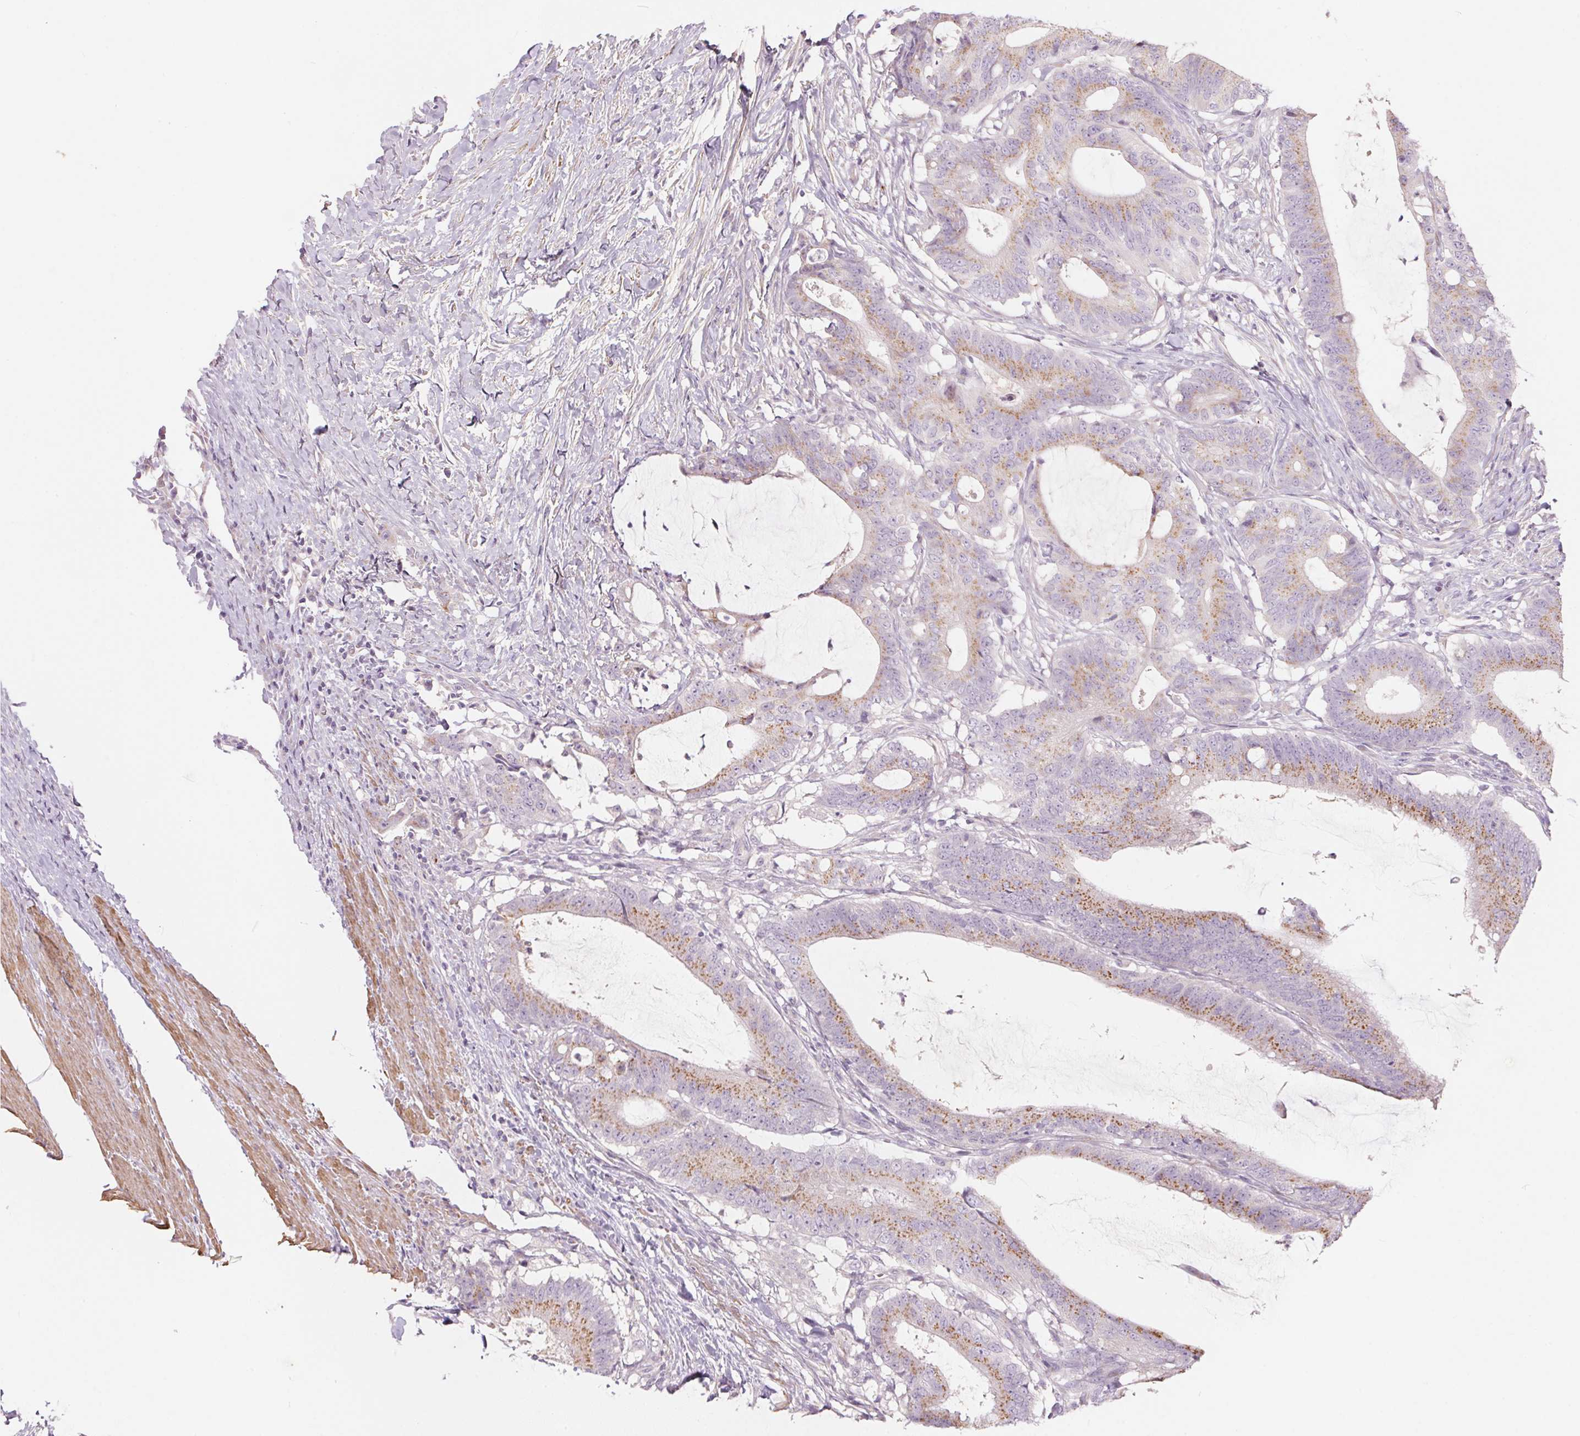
{"staining": {"intensity": "moderate", "quantity": ">75%", "location": "cytoplasmic/membranous"}, "tissue": "colorectal cancer", "cell_type": "Tumor cells", "image_type": "cancer", "snomed": [{"axis": "morphology", "description": "Adenocarcinoma, NOS"}, {"axis": "topography", "description": "Colon"}], "caption": "Protein analysis of colorectal adenocarcinoma tissue demonstrates moderate cytoplasmic/membranous positivity in about >75% of tumor cells.", "gene": "DRAM2", "patient": {"sex": "female", "age": 43}}